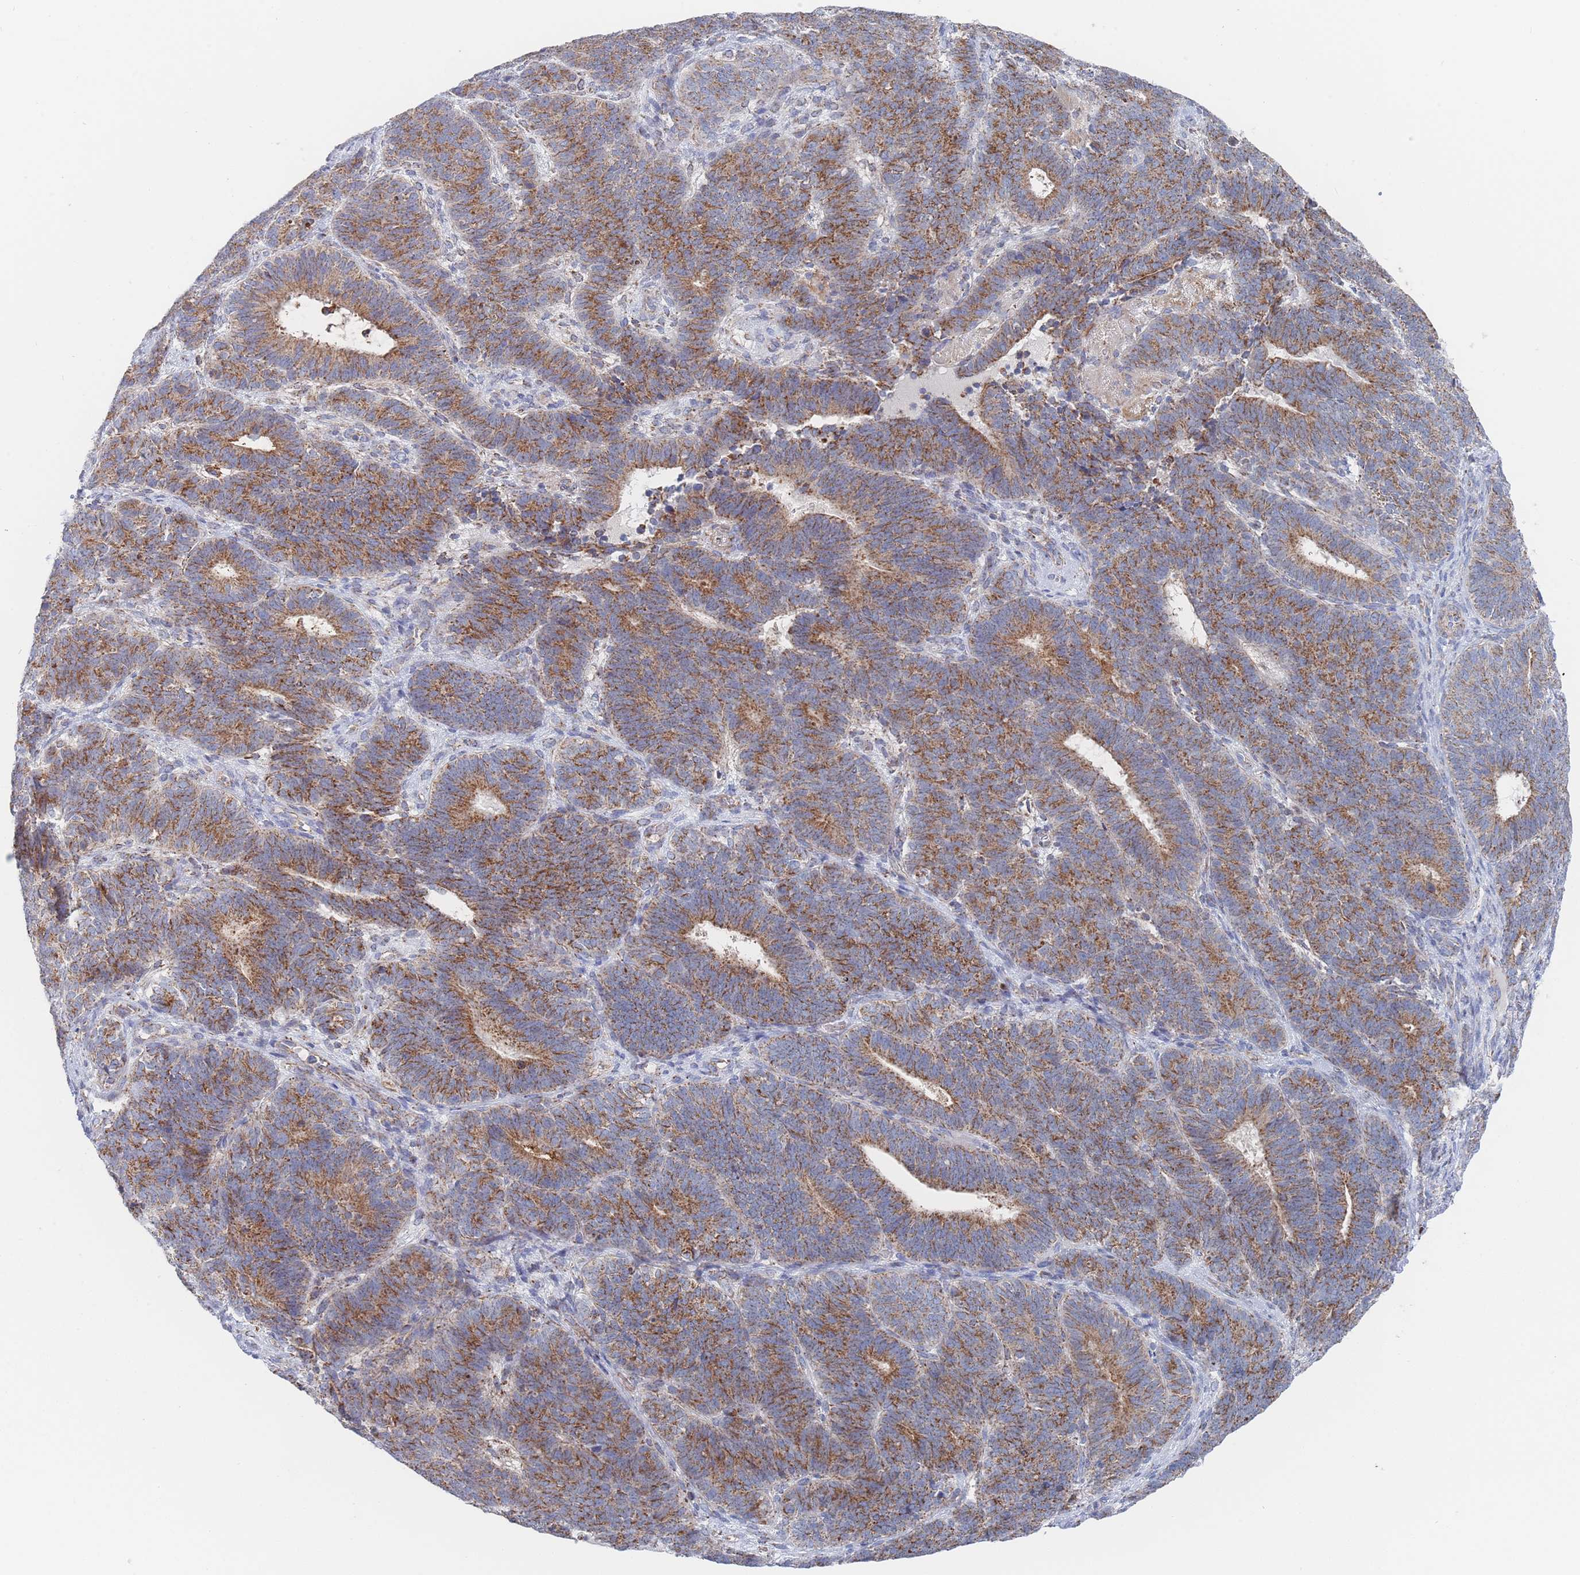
{"staining": {"intensity": "moderate", "quantity": ">75%", "location": "cytoplasmic/membranous"}, "tissue": "endometrial cancer", "cell_type": "Tumor cells", "image_type": "cancer", "snomed": [{"axis": "morphology", "description": "Adenocarcinoma, NOS"}, {"axis": "topography", "description": "Endometrium"}], "caption": "IHC of human endometrial cancer (adenocarcinoma) reveals medium levels of moderate cytoplasmic/membranous positivity in about >75% of tumor cells.", "gene": "IKZF4", "patient": {"sex": "female", "age": 70}}